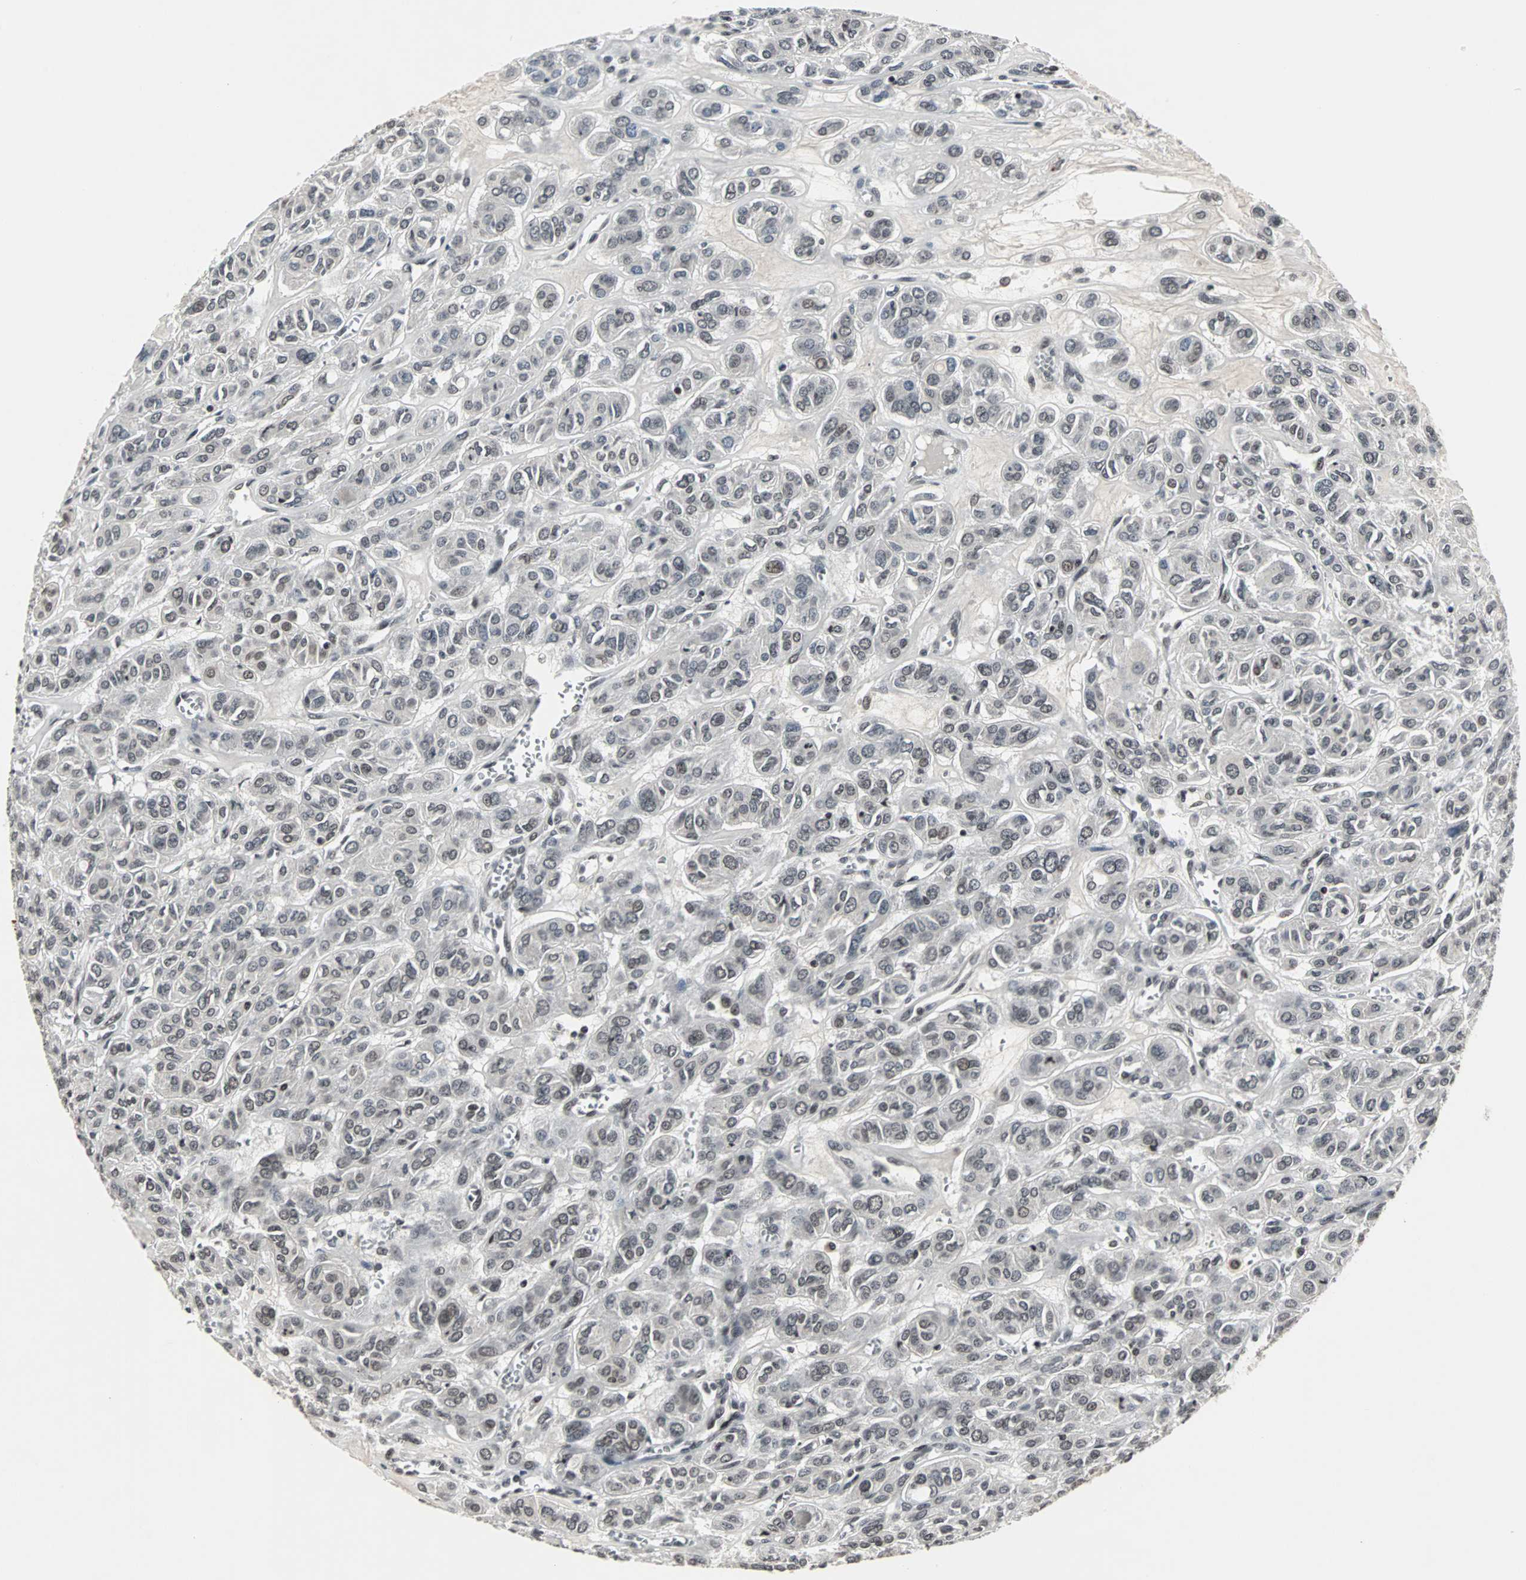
{"staining": {"intensity": "negative", "quantity": "none", "location": "none"}, "tissue": "thyroid cancer", "cell_type": "Tumor cells", "image_type": "cancer", "snomed": [{"axis": "morphology", "description": "Follicular adenoma carcinoma, NOS"}, {"axis": "topography", "description": "Thyroid gland"}], "caption": "High power microscopy micrograph of an IHC micrograph of follicular adenoma carcinoma (thyroid), revealing no significant staining in tumor cells. Nuclei are stained in blue.", "gene": "PNKP", "patient": {"sex": "female", "age": 71}}